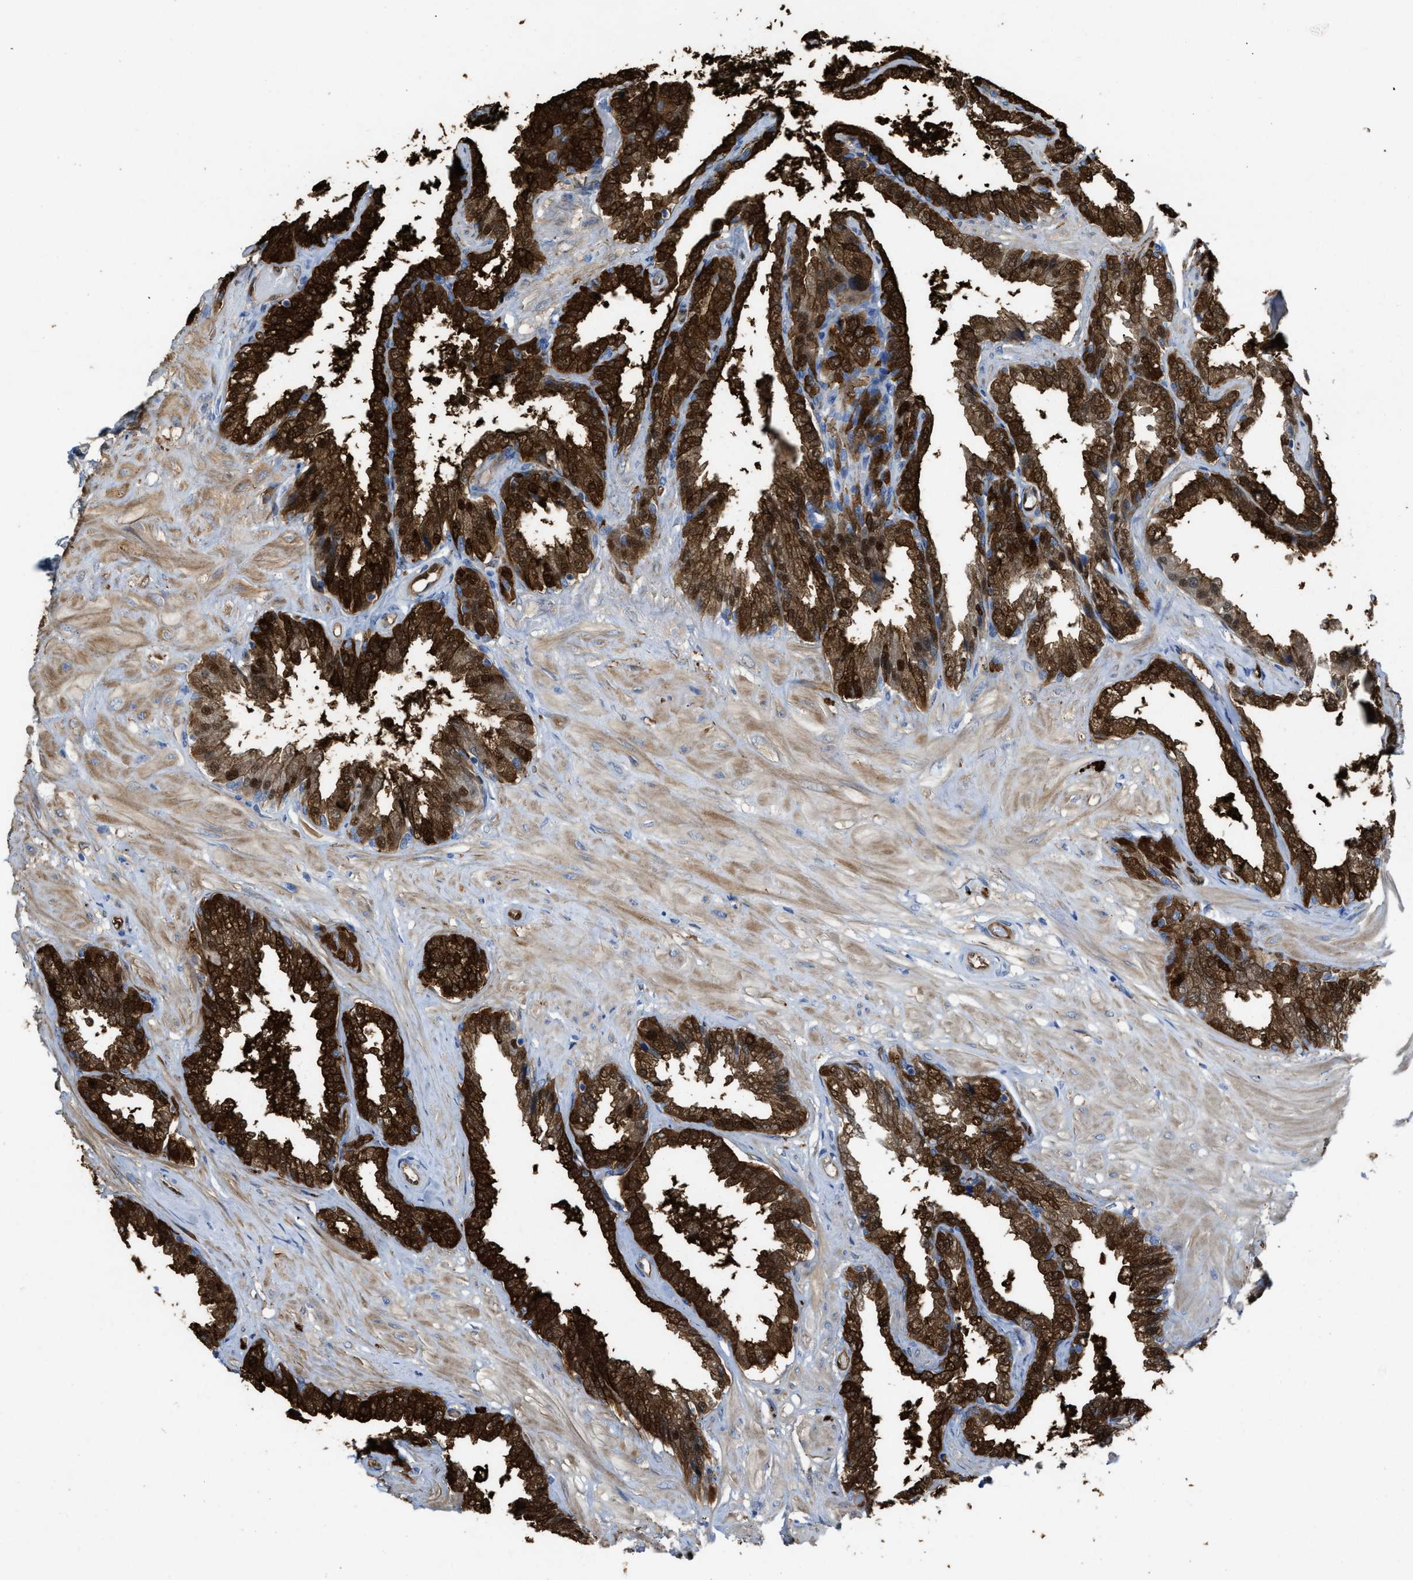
{"staining": {"intensity": "strong", "quantity": ">75%", "location": "cytoplasmic/membranous,nuclear"}, "tissue": "seminal vesicle", "cell_type": "Glandular cells", "image_type": "normal", "snomed": [{"axis": "morphology", "description": "Normal tissue, NOS"}, {"axis": "topography", "description": "Seminal veicle"}], "caption": "High-power microscopy captured an immunohistochemistry (IHC) micrograph of unremarkable seminal vesicle, revealing strong cytoplasmic/membranous,nuclear expression in about >75% of glandular cells. Immunohistochemistry (ihc) stains the protein in brown and the nuclei are stained blue.", "gene": "ASS1", "patient": {"sex": "male", "age": 46}}